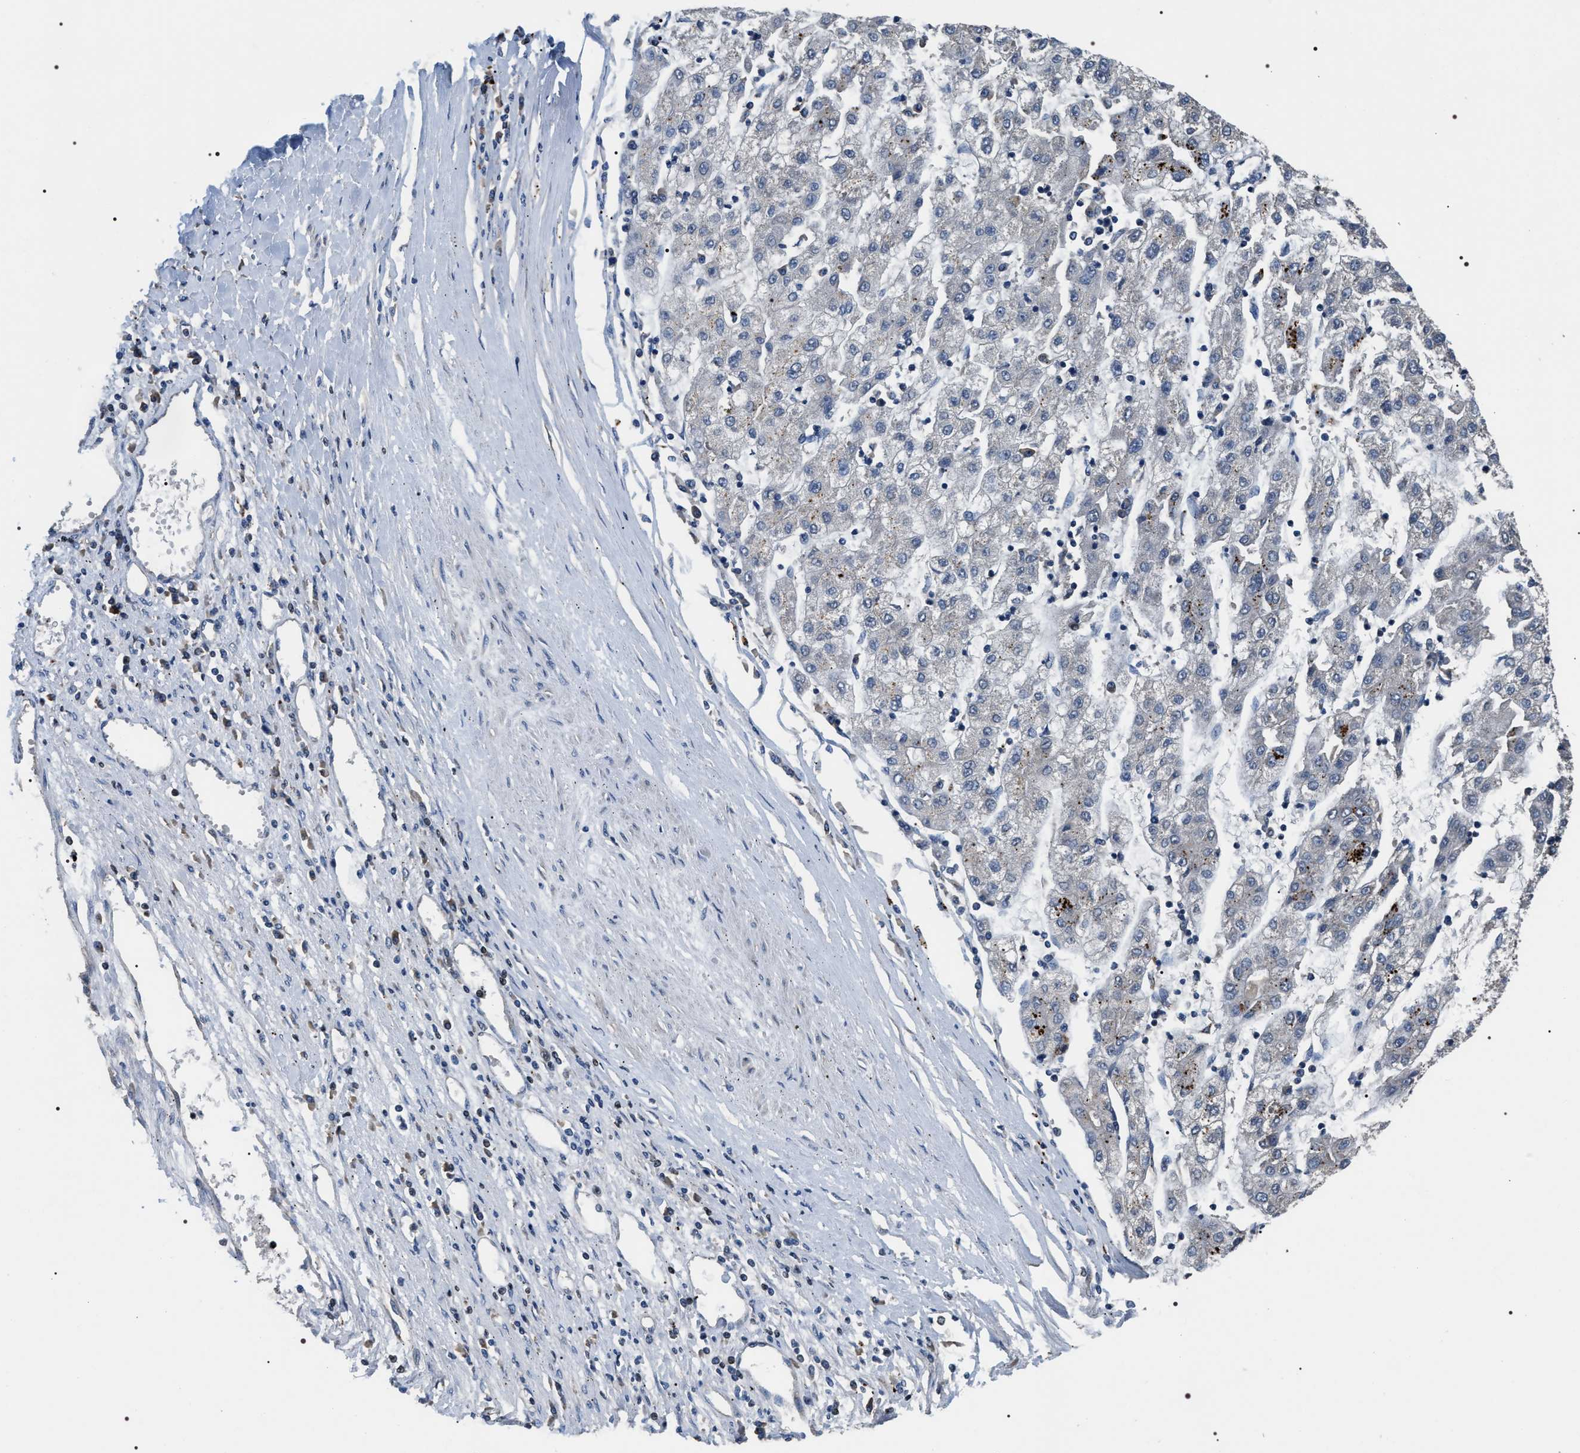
{"staining": {"intensity": "negative", "quantity": "none", "location": "none"}, "tissue": "liver cancer", "cell_type": "Tumor cells", "image_type": "cancer", "snomed": [{"axis": "morphology", "description": "Carcinoma, Hepatocellular, NOS"}, {"axis": "topography", "description": "Liver"}], "caption": "Immunohistochemistry of liver cancer (hepatocellular carcinoma) demonstrates no expression in tumor cells.", "gene": "C7orf25", "patient": {"sex": "male", "age": 72}}